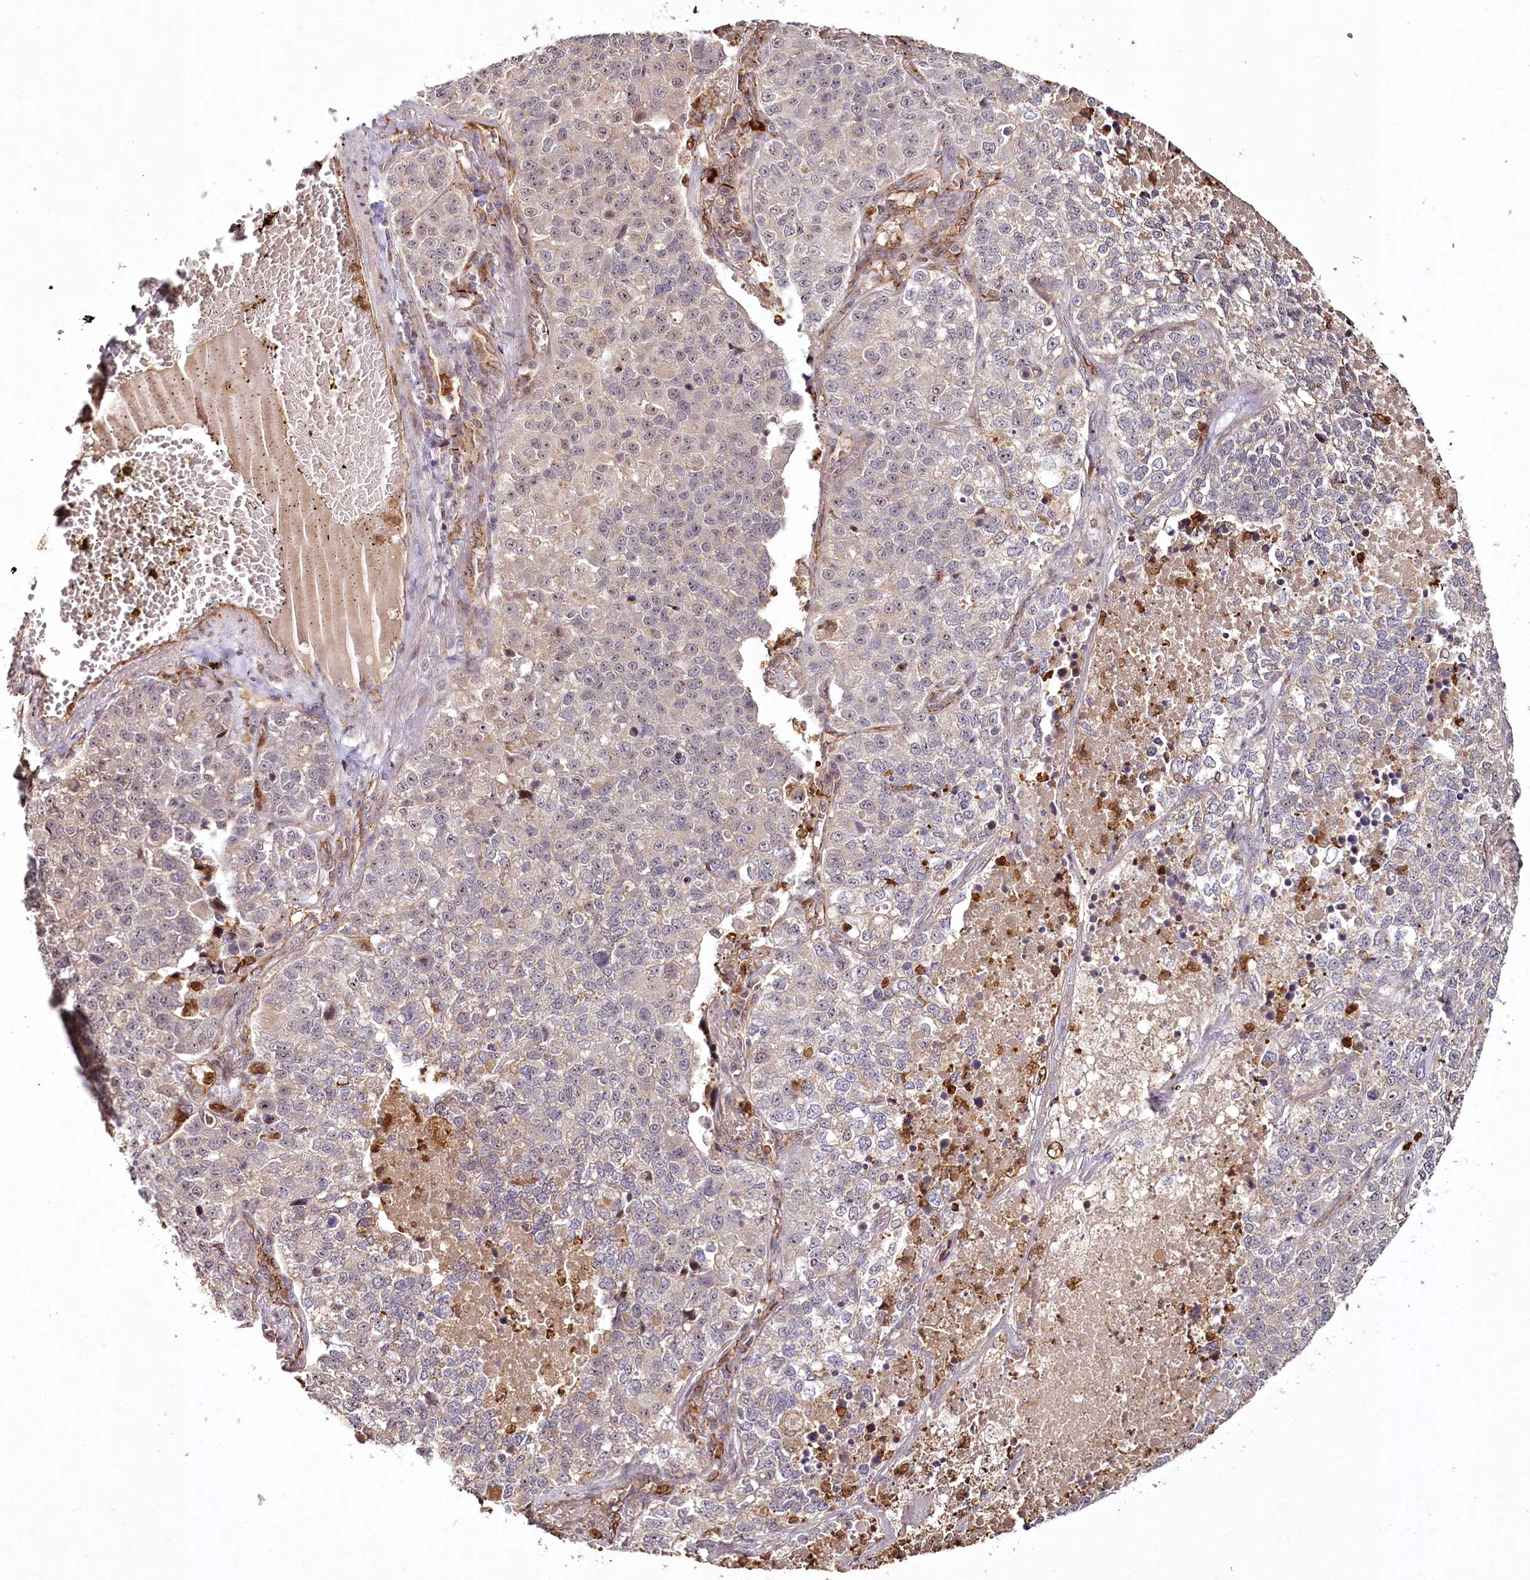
{"staining": {"intensity": "weak", "quantity": "<25%", "location": "cytoplasmic/membranous"}, "tissue": "lung cancer", "cell_type": "Tumor cells", "image_type": "cancer", "snomed": [{"axis": "morphology", "description": "Adenocarcinoma, NOS"}, {"axis": "topography", "description": "Lung"}], "caption": "Lung cancer (adenocarcinoma) stained for a protein using IHC displays no expression tumor cells.", "gene": "ALKBH8", "patient": {"sex": "male", "age": 49}}